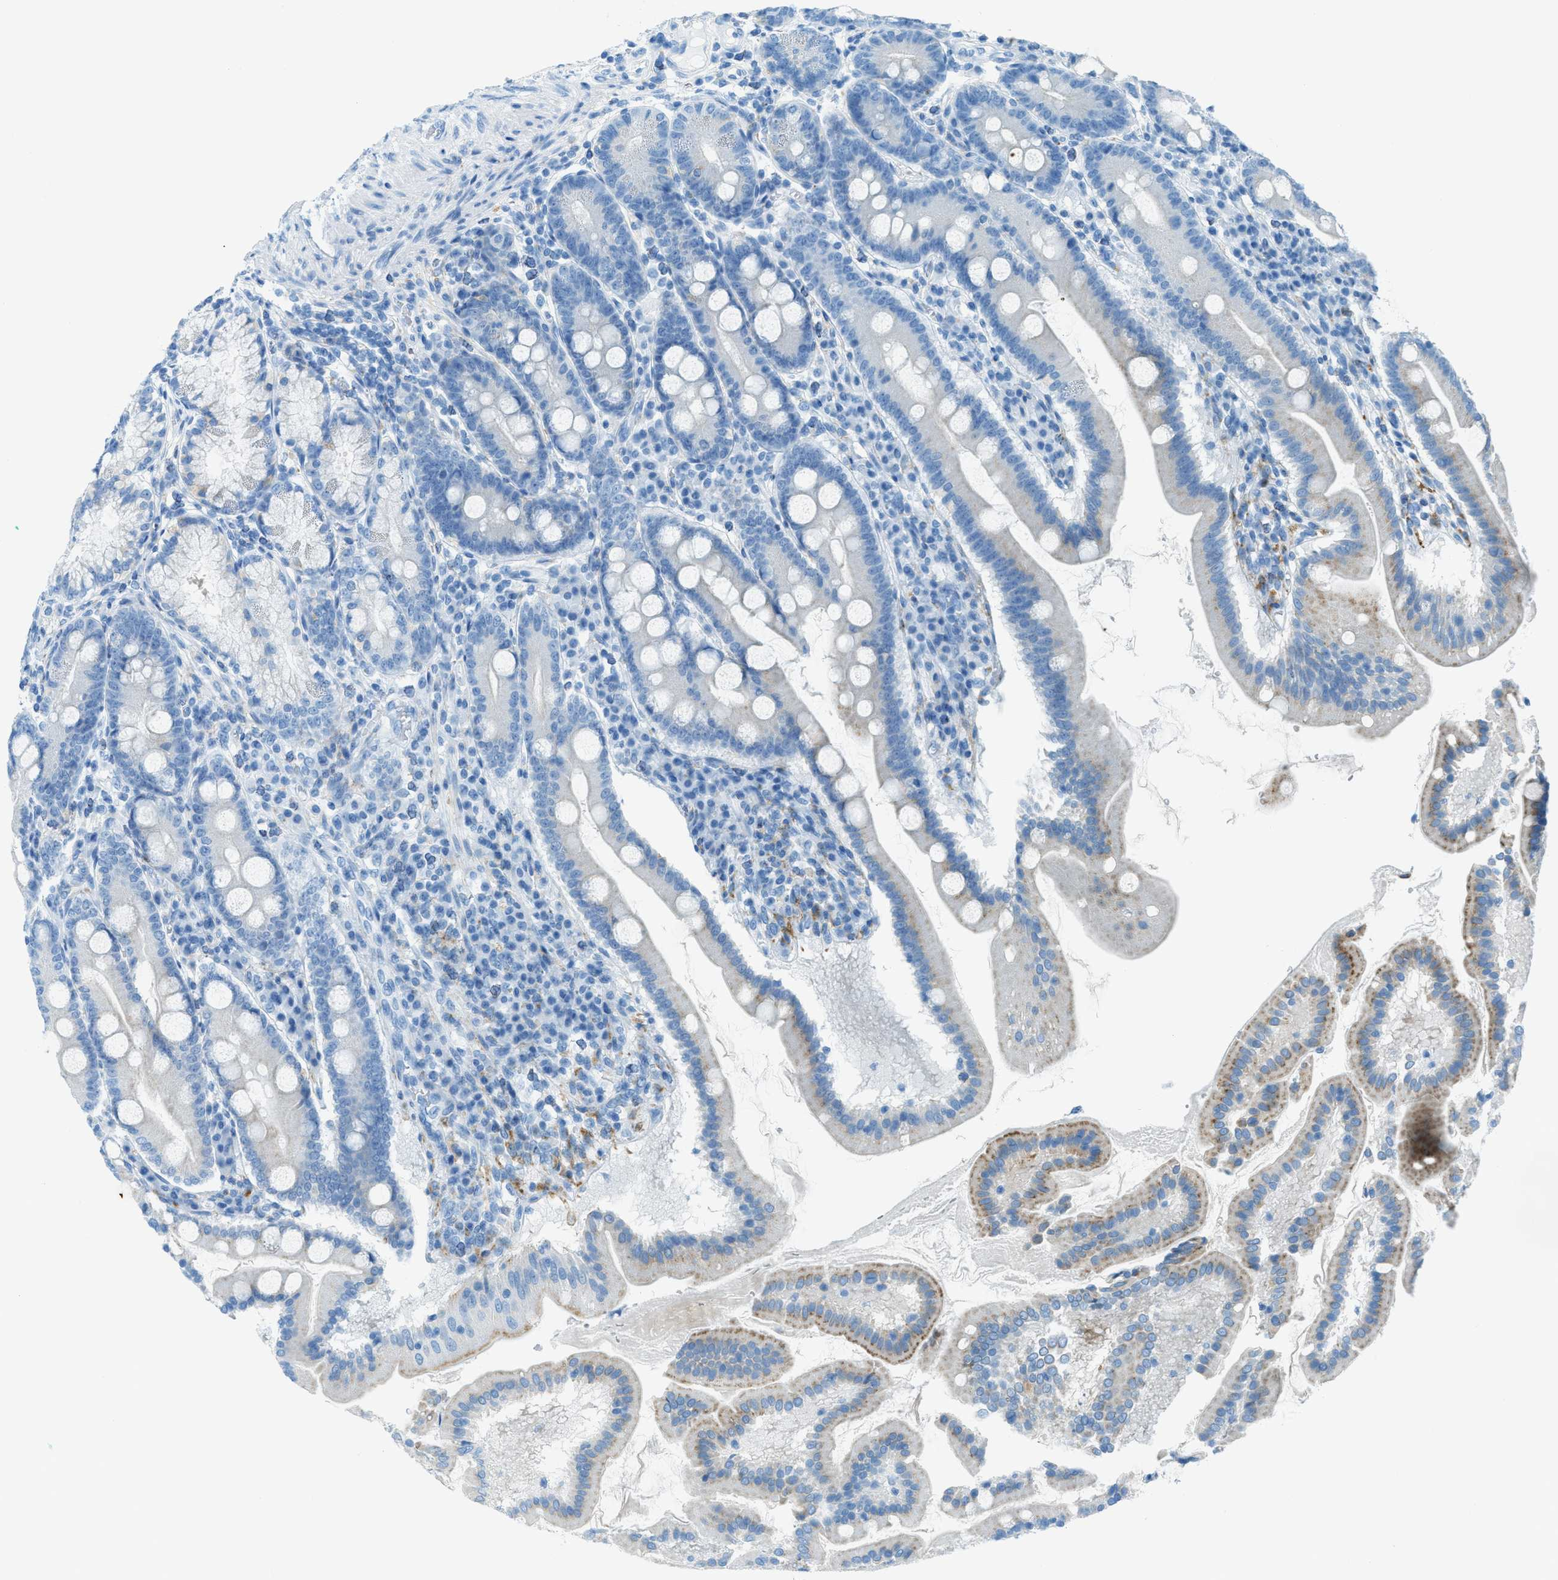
{"staining": {"intensity": "moderate", "quantity": "<25%", "location": "cytoplasmic/membranous"}, "tissue": "duodenum", "cell_type": "Glandular cells", "image_type": "normal", "snomed": [{"axis": "morphology", "description": "Normal tissue, NOS"}, {"axis": "topography", "description": "Duodenum"}], "caption": "Immunohistochemistry (DAB) staining of unremarkable human duodenum exhibits moderate cytoplasmic/membranous protein positivity in approximately <25% of glandular cells.", "gene": "C21orf62", "patient": {"sex": "male", "age": 50}}